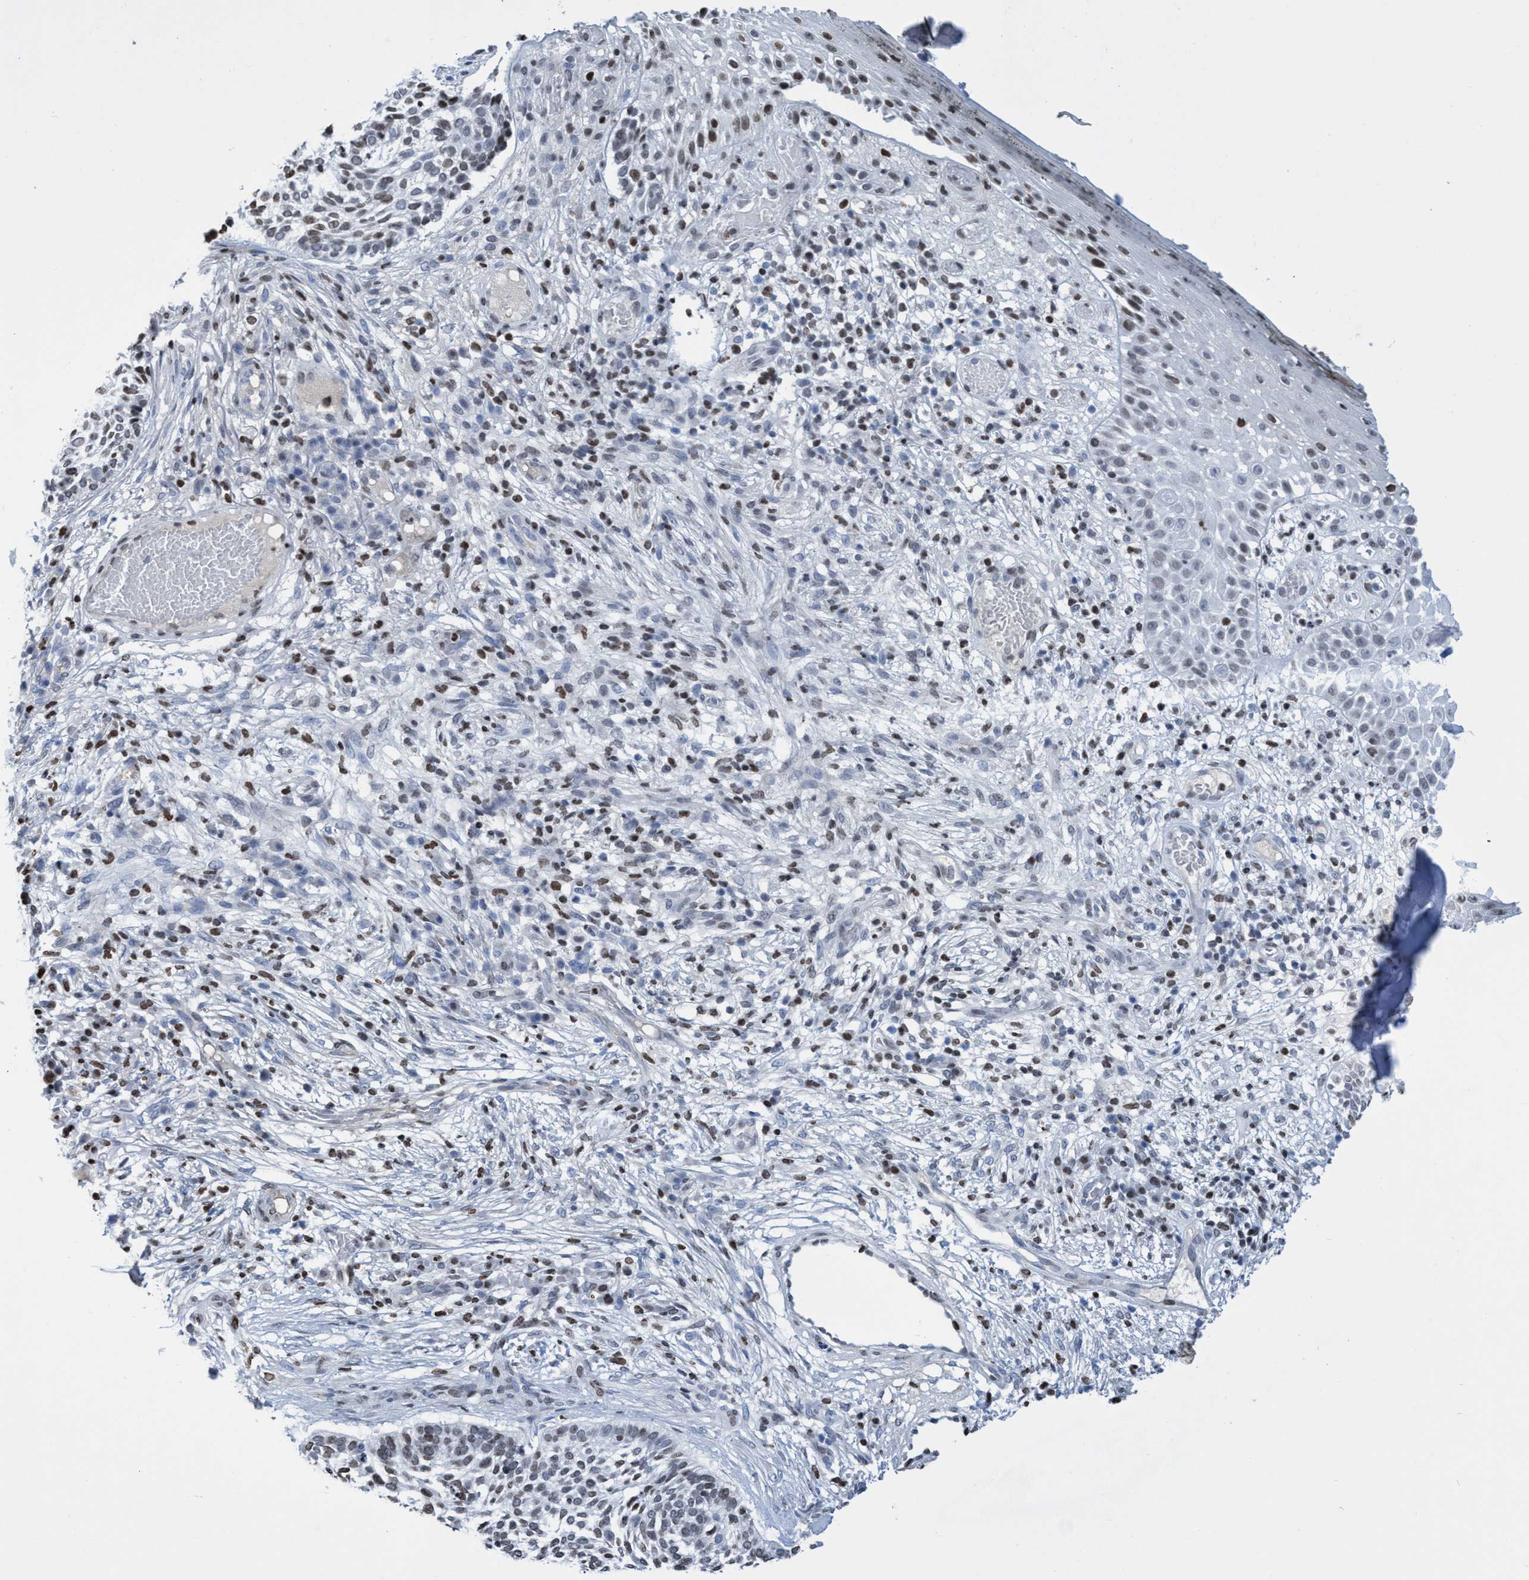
{"staining": {"intensity": "weak", "quantity": "<25%", "location": "nuclear"}, "tissue": "skin cancer", "cell_type": "Tumor cells", "image_type": "cancer", "snomed": [{"axis": "morphology", "description": "Basal cell carcinoma"}, {"axis": "topography", "description": "Skin"}], "caption": "Tumor cells show no significant protein expression in skin cancer (basal cell carcinoma).", "gene": "CBX2", "patient": {"sex": "female", "age": 64}}